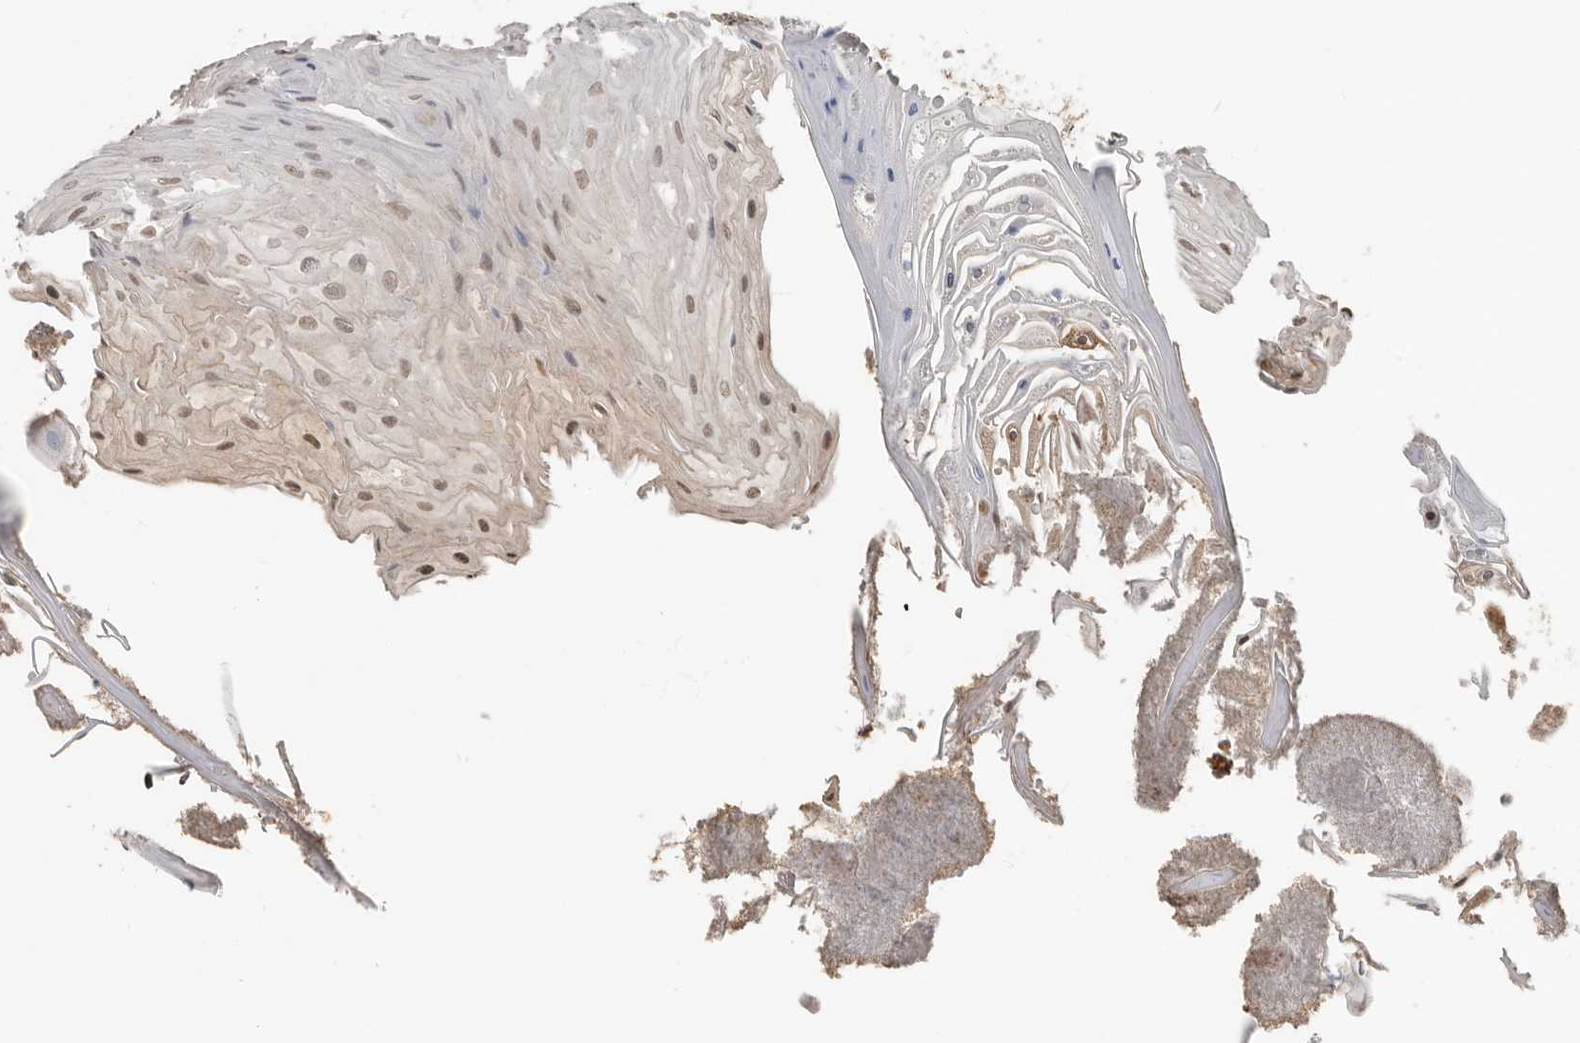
{"staining": {"intensity": "weak", "quantity": ">75%", "location": "cytoplasmic/membranous,nuclear"}, "tissue": "oral mucosa", "cell_type": "Squamous epithelial cells", "image_type": "normal", "snomed": [{"axis": "morphology", "description": "Normal tissue, NOS"}, {"axis": "morphology", "description": "Squamous cell carcinoma, NOS"}, {"axis": "topography", "description": "Skeletal muscle"}, {"axis": "topography", "description": "Oral tissue"}, {"axis": "topography", "description": "Salivary gland"}, {"axis": "topography", "description": "Head-Neck"}], "caption": "Immunohistochemical staining of unremarkable human oral mucosa shows weak cytoplasmic/membranous,nuclear protein staining in approximately >75% of squamous epithelial cells.", "gene": "LRGUK", "patient": {"sex": "male", "age": 54}}